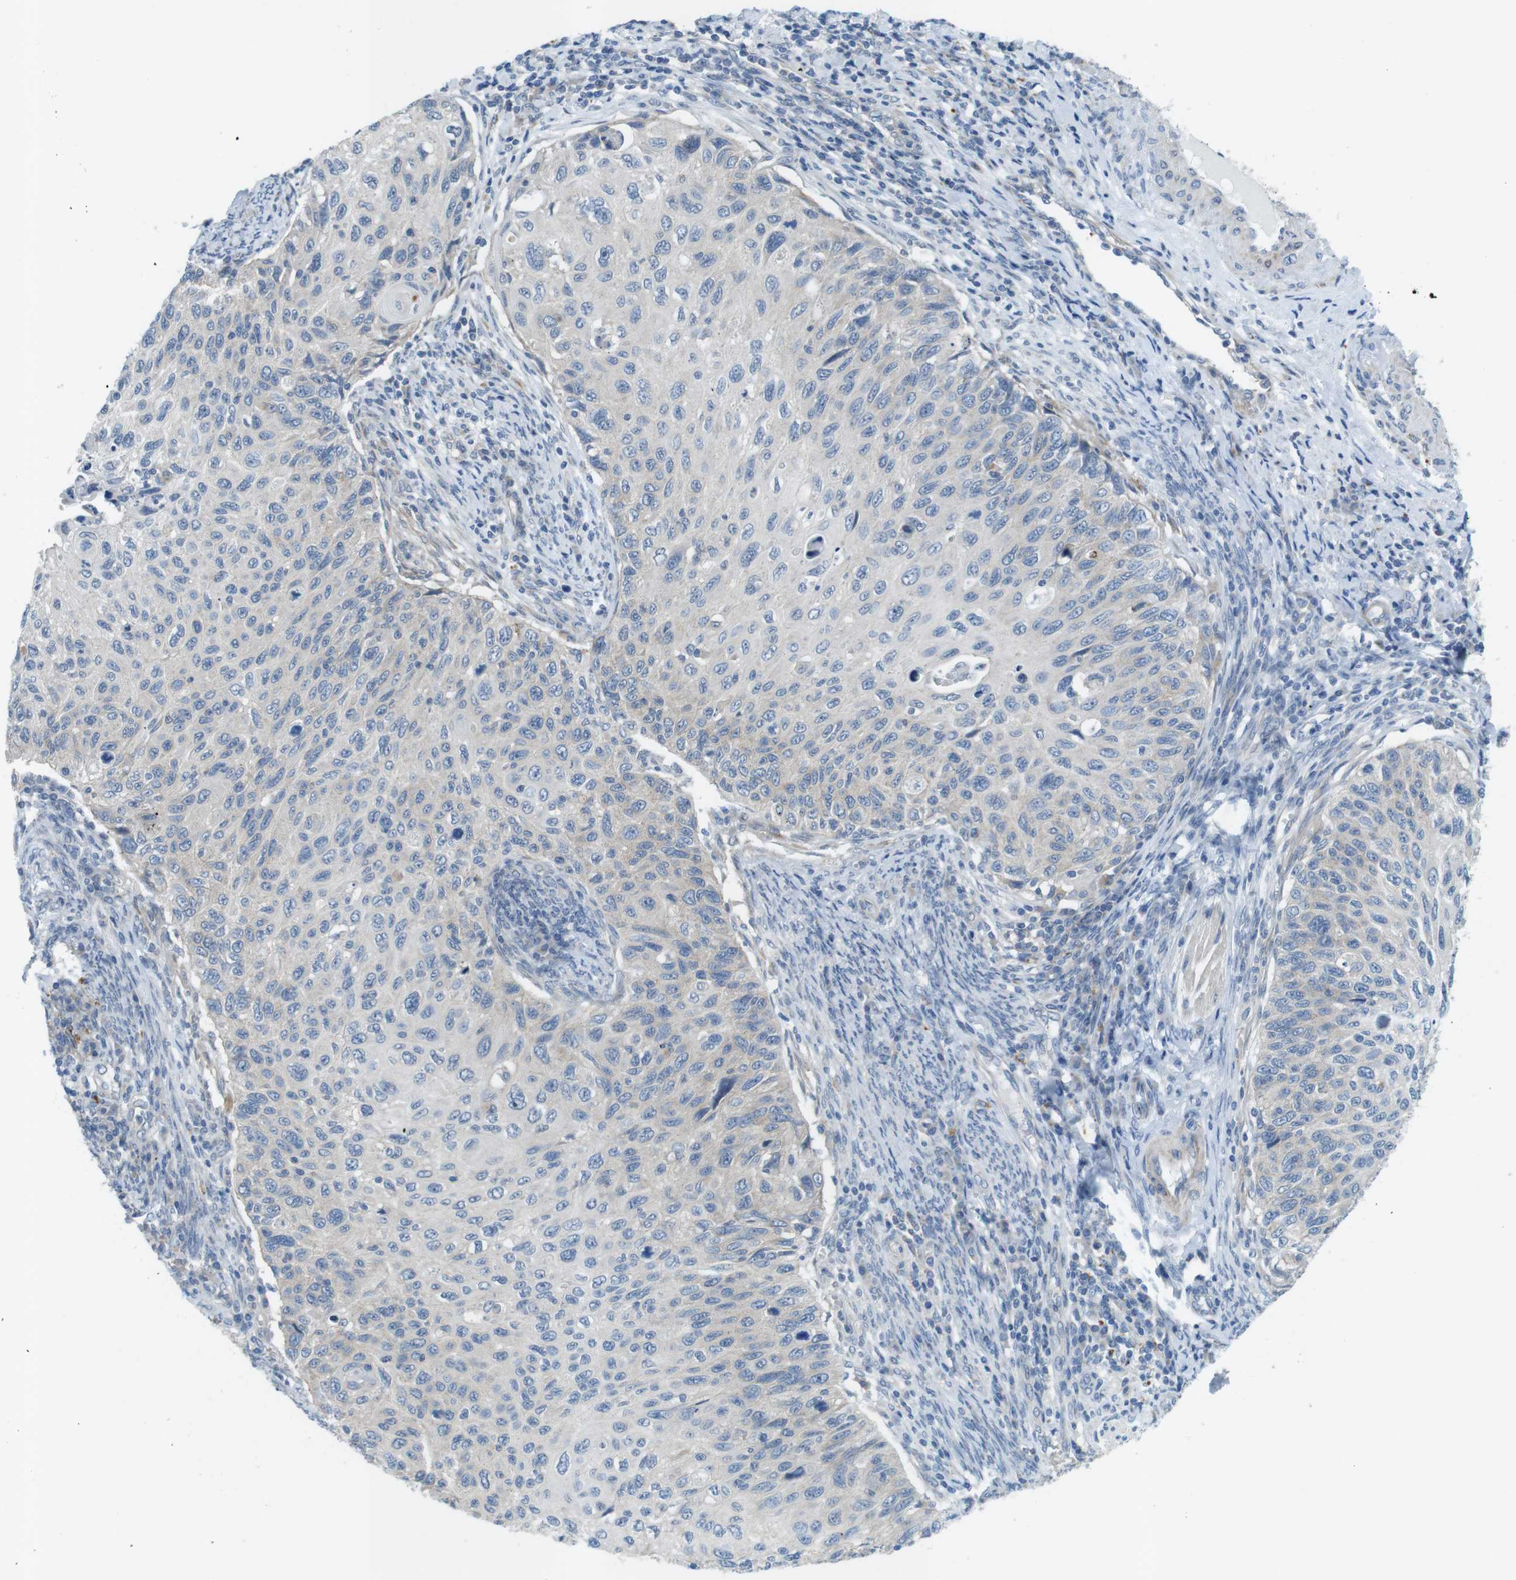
{"staining": {"intensity": "negative", "quantity": "none", "location": "none"}, "tissue": "cervical cancer", "cell_type": "Tumor cells", "image_type": "cancer", "snomed": [{"axis": "morphology", "description": "Squamous cell carcinoma, NOS"}, {"axis": "topography", "description": "Cervix"}], "caption": "Immunohistochemistry (IHC) image of human cervical cancer stained for a protein (brown), which demonstrates no expression in tumor cells.", "gene": "TYW1", "patient": {"sex": "female", "age": 70}}